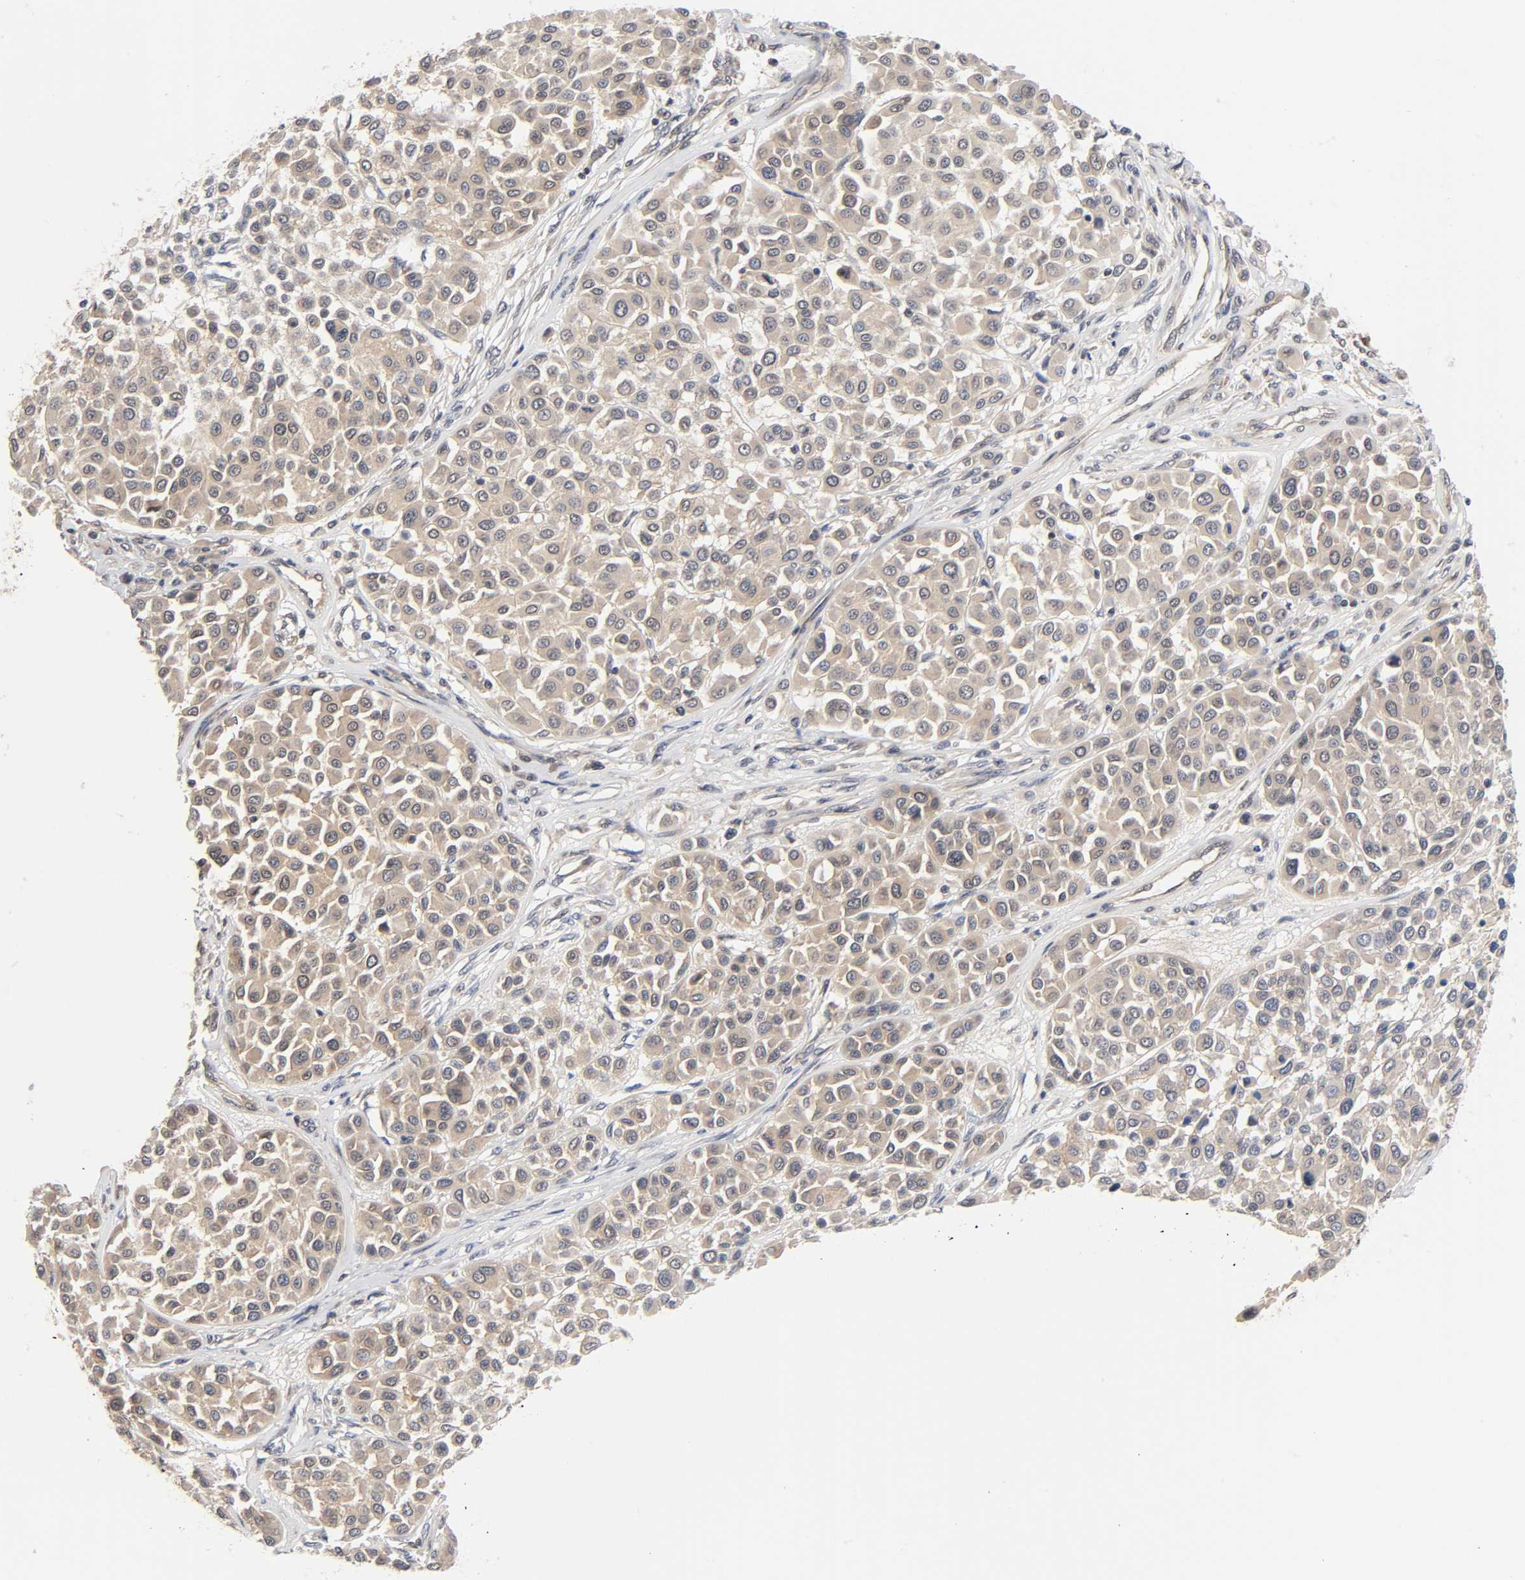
{"staining": {"intensity": "weak", "quantity": ">75%", "location": "cytoplasmic/membranous"}, "tissue": "melanoma", "cell_type": "Tumor cells", "image_type": "cancer", "snomed": [{"axis": "morphology", "description": "Malignant melanoma, Metastatic site"}, {"axis": "topography", "description": "Soft tissue"}], "caption": "Weak cytoplasmic/membranous expression is present in approximately >75% of tumor cells in malignant melanoma (metastatic site).", "gene": "PRKAB1", "patient": {"sex": "male", "age": 41}}